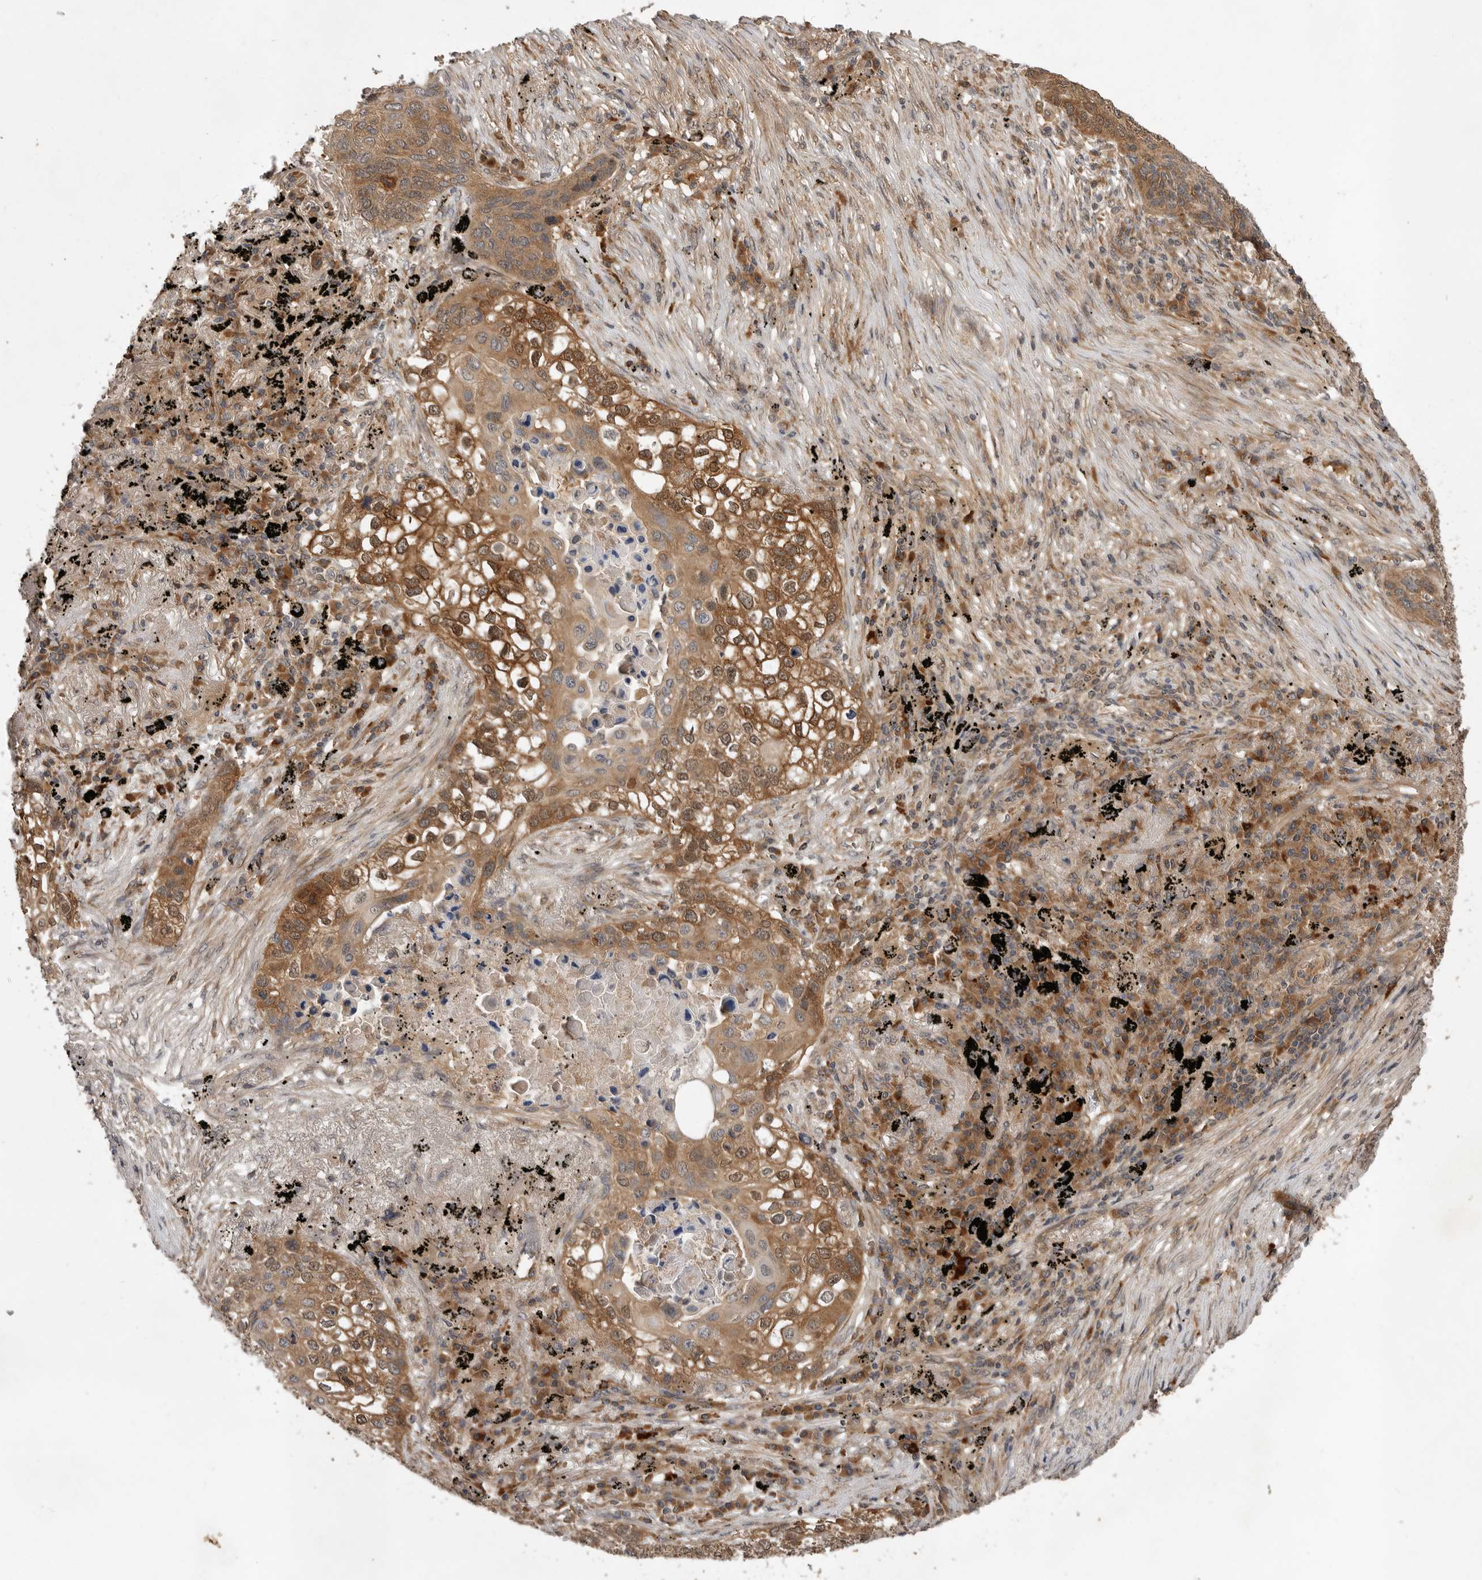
{"staining": {"intensity": "moderate", "quantity": ">75%", "location": "cytoplasmic/membranous,nuclear"}, "tissue": "lung cancer", "cell_type": "Tumor cells", "image_type": "cancer", "snomed": [{"axis": "morphology", "description": "Squamous cell carcinoma, NOS"}, {"axis": "topography", "description": "Lung"}], "caption": "Brown immunohistochemical staining in human squamous cell carcinoma (lung) exhibits moderate cytoplasmic/membranous and nuclear staining in about >75% of tumor cells. (IHC, brightfield microscopy, high magnification).", "gene": "OSBPL9", "patient": {"sex": "female", "age": 63}}